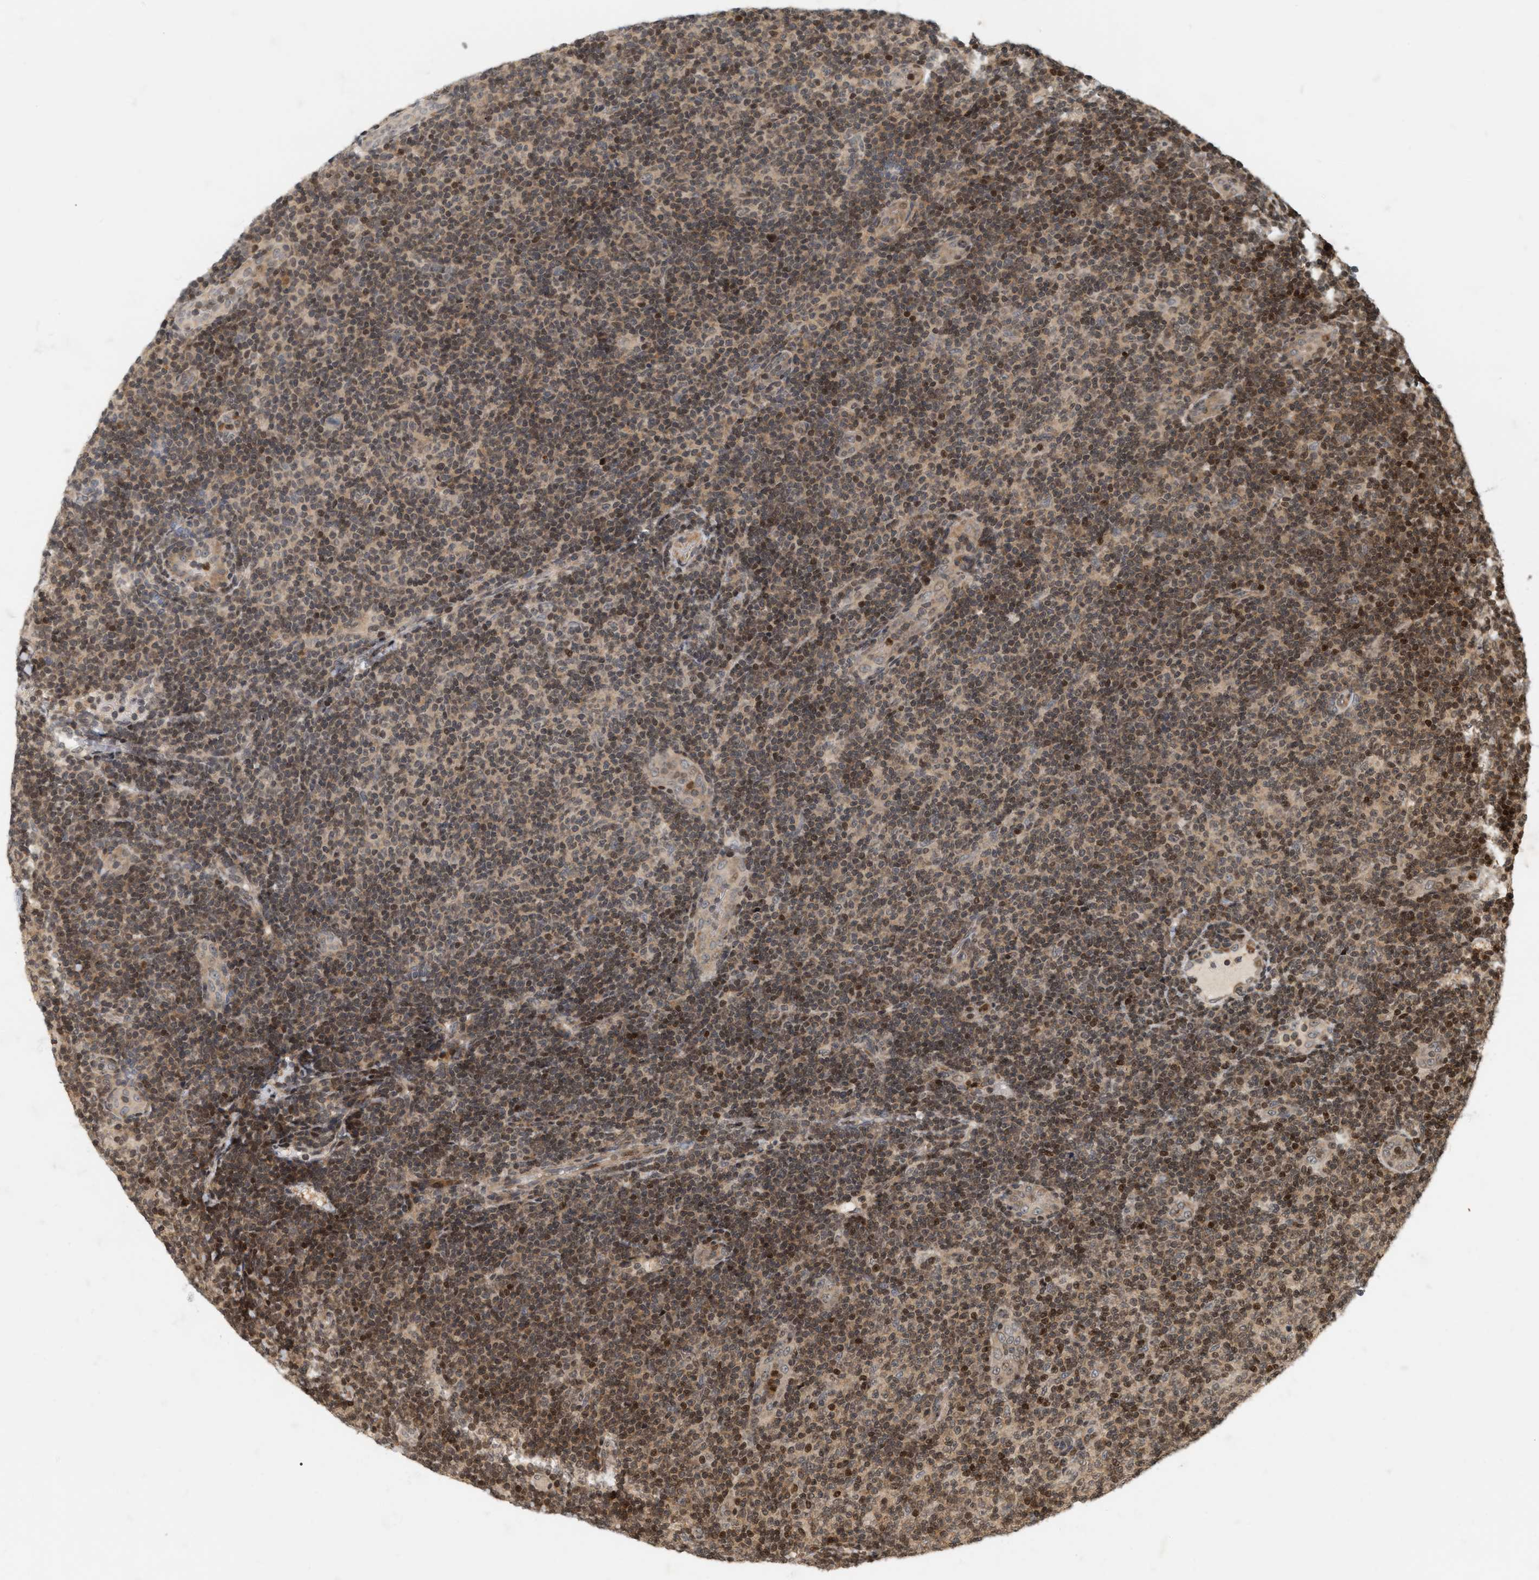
{"staining": {"intensity": "moderate", "quantity": "25%-75%", "location": "nuclear"}, "tissue": "lymphoma", "cell_type": "Tumor cells", "image_type": "cancer", "snomed": [{"axis": "morphology", "description": "Malignant lymphoma, non-Hodgkin's type, Low grade"}, {"axis": "topography", "description": "Lymph node"}], "caption": "Lymphoma stained with IHC demonstrates moderate nuclear positivity in about 25%-75% of tumor cells.", "gene": "NFE2L2", "patient": {"sex": "male", "age": 83}}